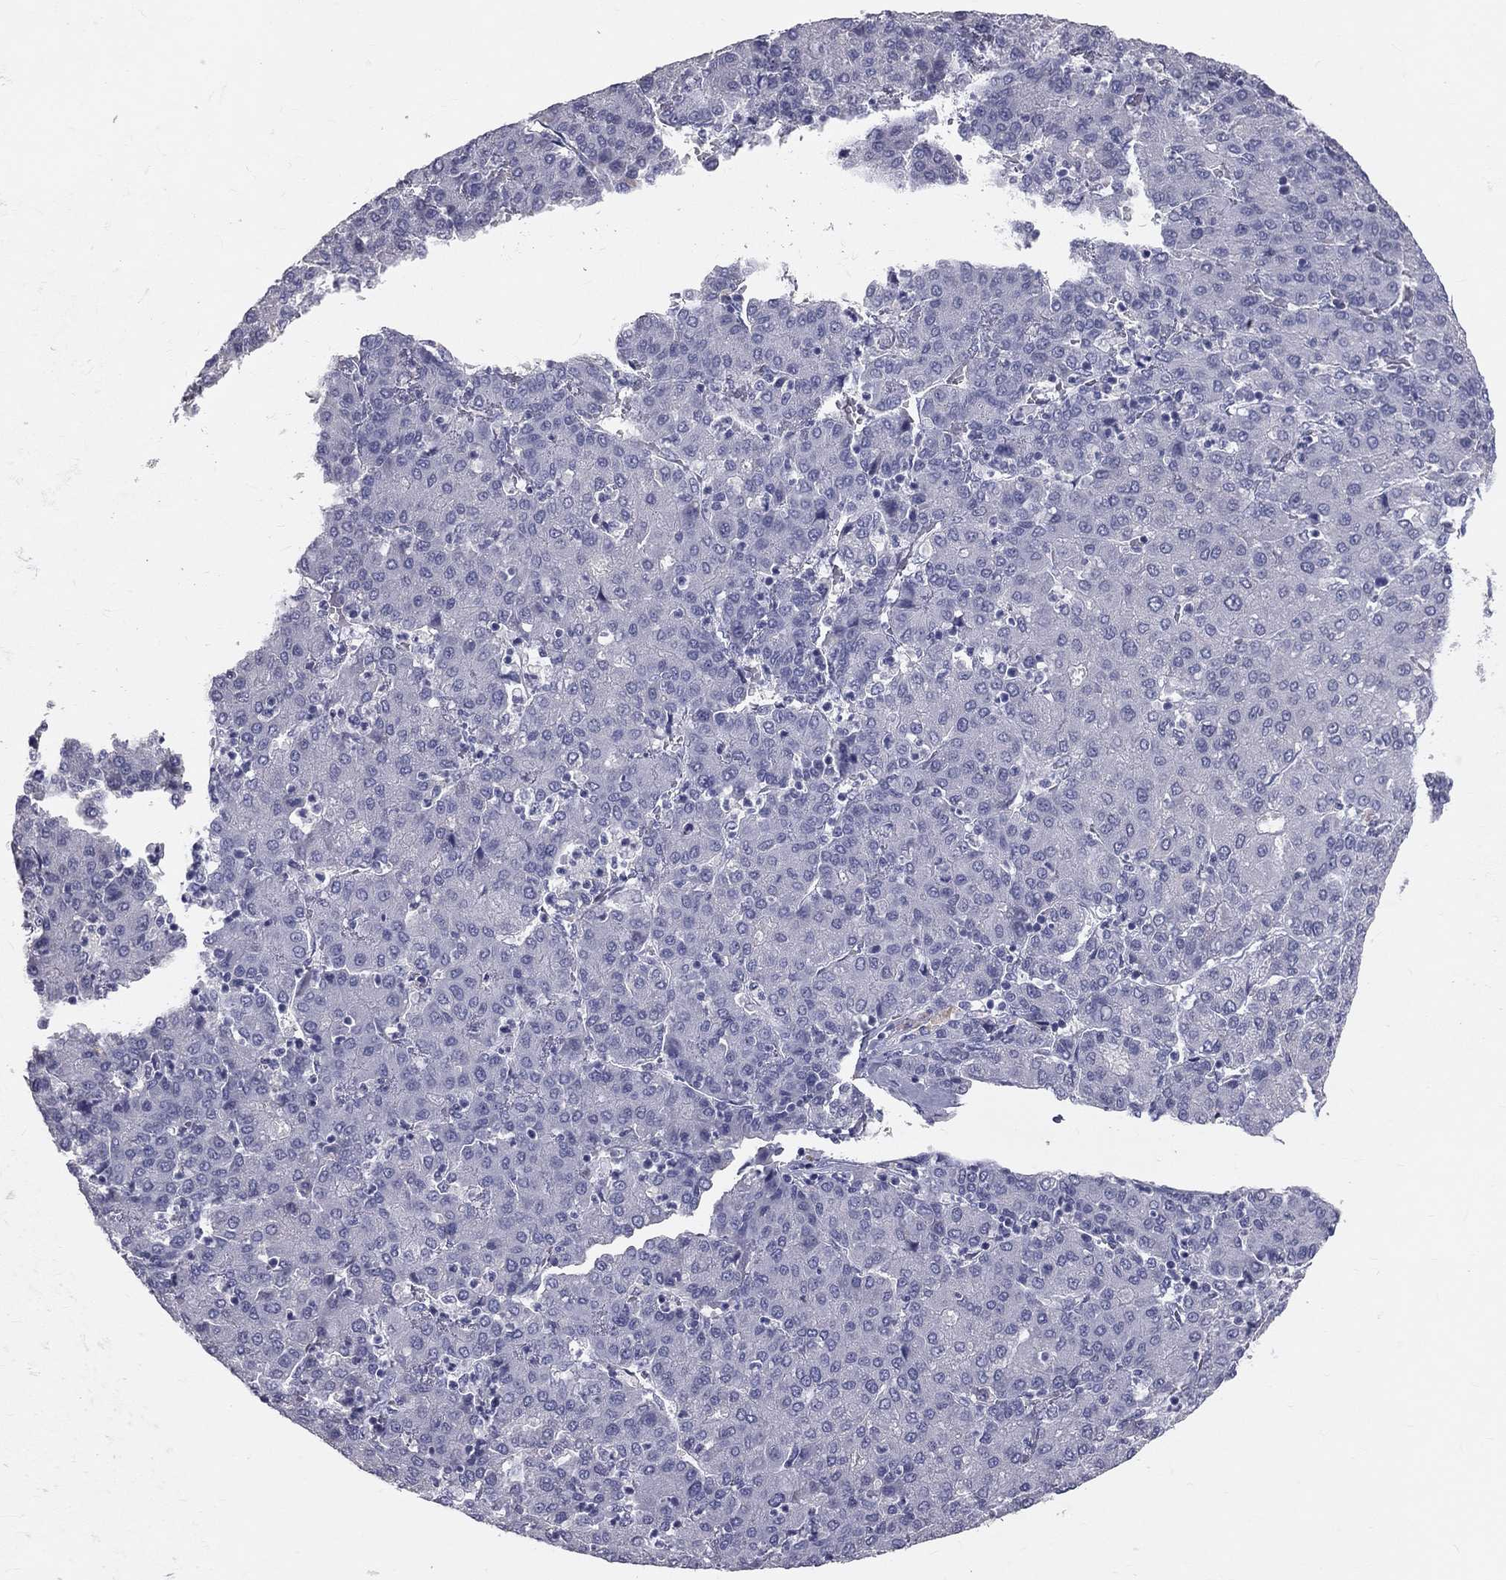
{"staining": {"intensity": "negative", "quantity": "none", "location": "none"}, "tissue": "liver cancer", "cell_type": "Tumor cells", "image_type": "cancer", "snomed": [{"axis": "morphology", "description": "Carcinoma, Hepatocellular, NOS"}, {"axis": "topography", "description": "Liver"}], "caption": "Micrograph shows no significant protein expression in tumor cells of liver hepatocellular carcinoma.", "gene": "TFPI2", "patient": {"sex": "male", "age": 65}}